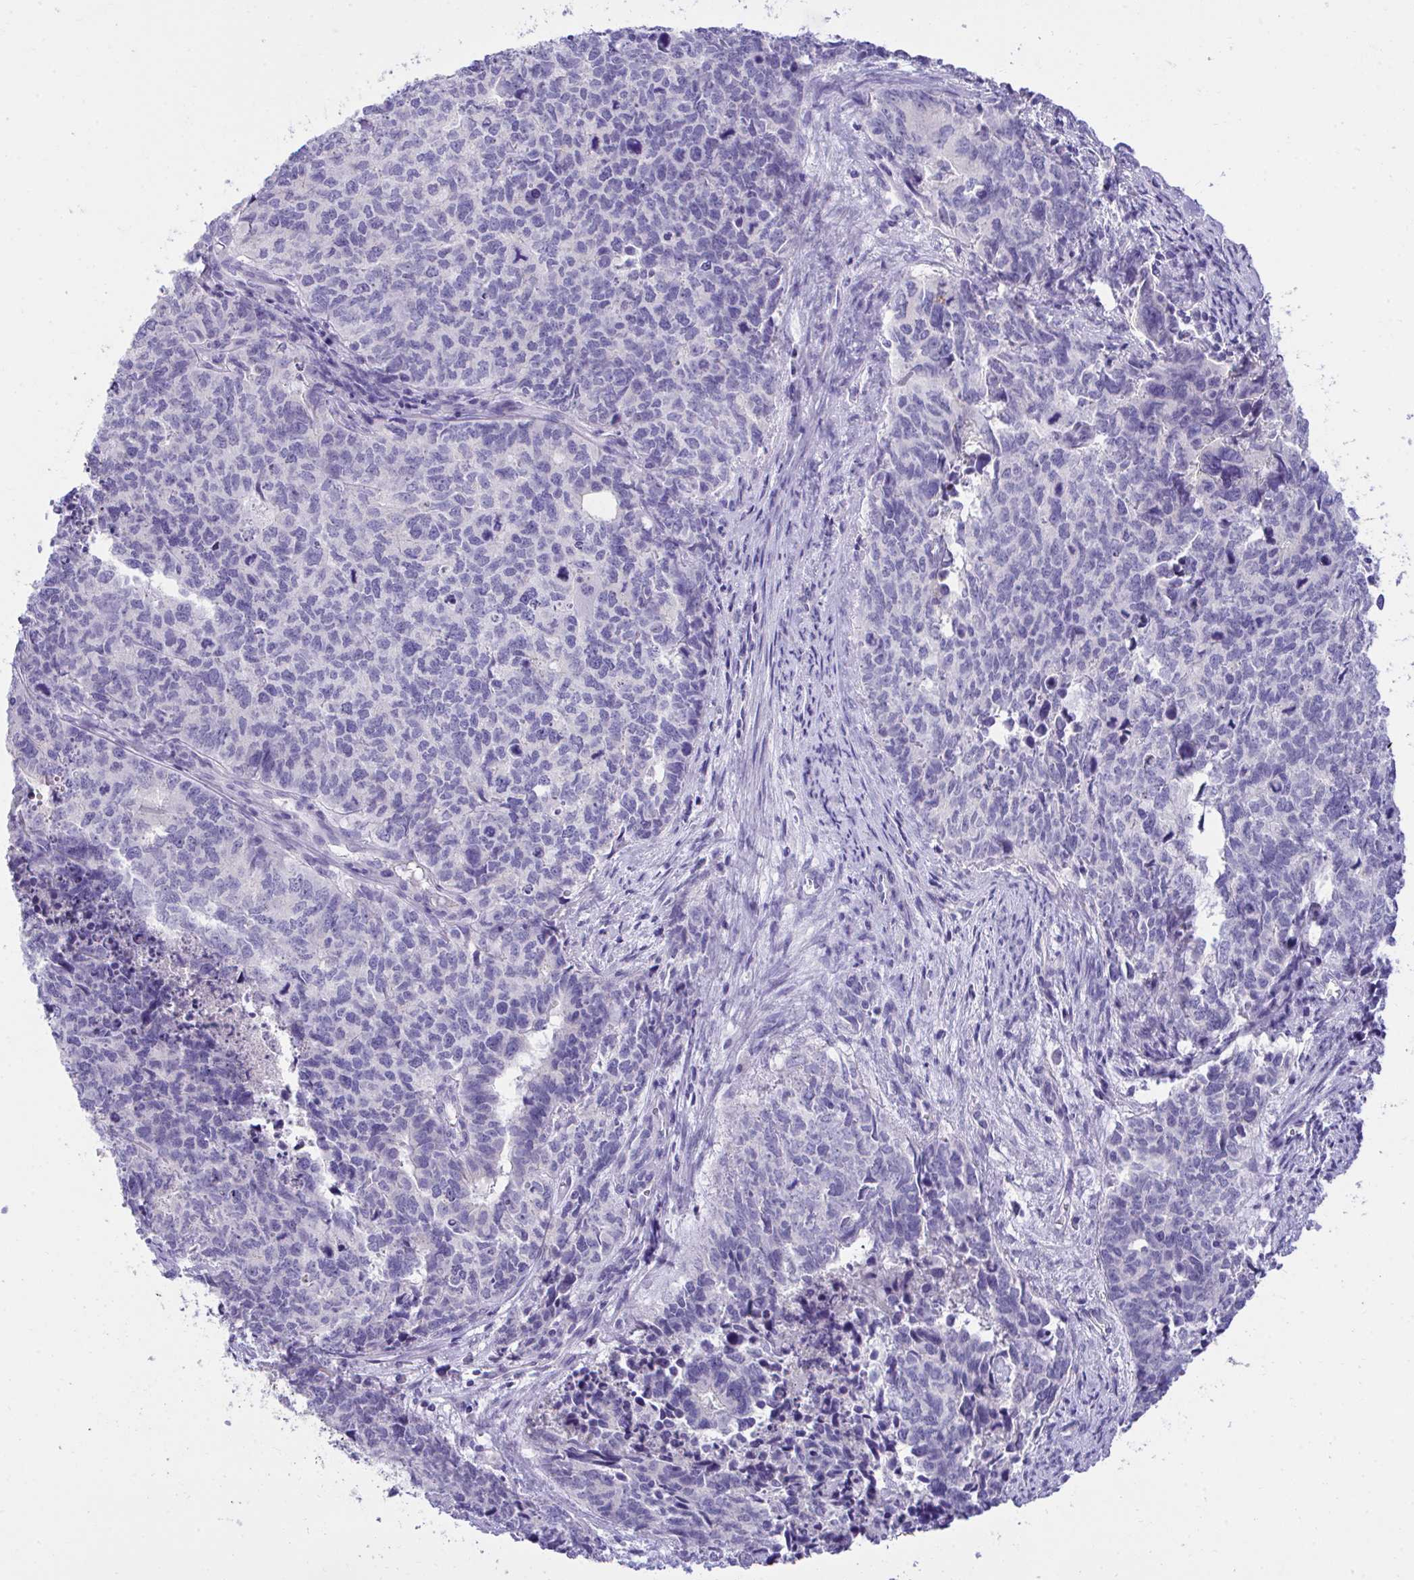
{"staining": {"intensity": "negative", "quantity": "none", "location": "none"}, "tissue": "cervical cancer", "cell_type": "Tumor cells", "image_type": "cancer", "snomed": [{"axis": "morphology", "description": "Adenocarcinoma, NOS"}, {"axis": "topography", "description": "Cervix"}], "caption": "Tumor cells are negative for protein expression in human cervical cancer.", "gene": "TMCO5A", "patient": {"sex": "female", "age": 63}}